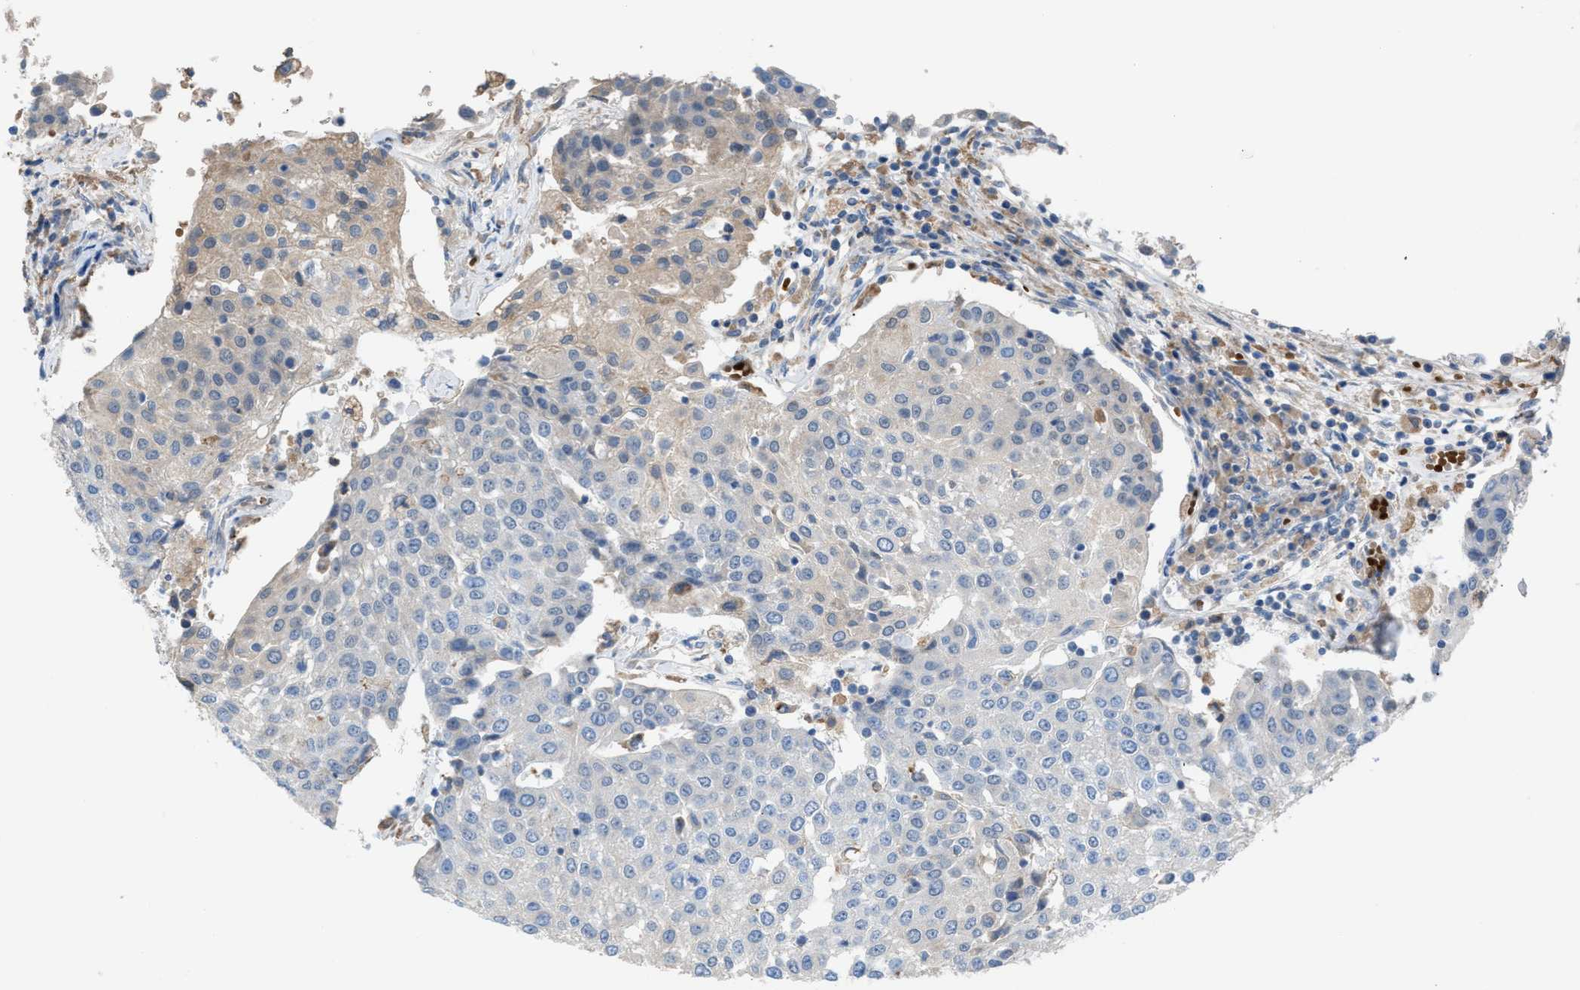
{"staining": {"intensity": "negative", "quantity": "none", "location": "none"}, "tissue": "urothelial cancer", "cell_type": "Tumor cells", "image_type": "cancer", "snomed": [{"axis": "morphology", "description": "Urothelial carcinoma, High grade"}, {"axis": "topography", "description": "Urinary bladder"}], "caption": "Immunohistochemical staining of human high-grade urothelial carcinoma shows no significant expression in tumor cells.", "gene": "CA3", "patient": {"sex": "female", "age": 85}}